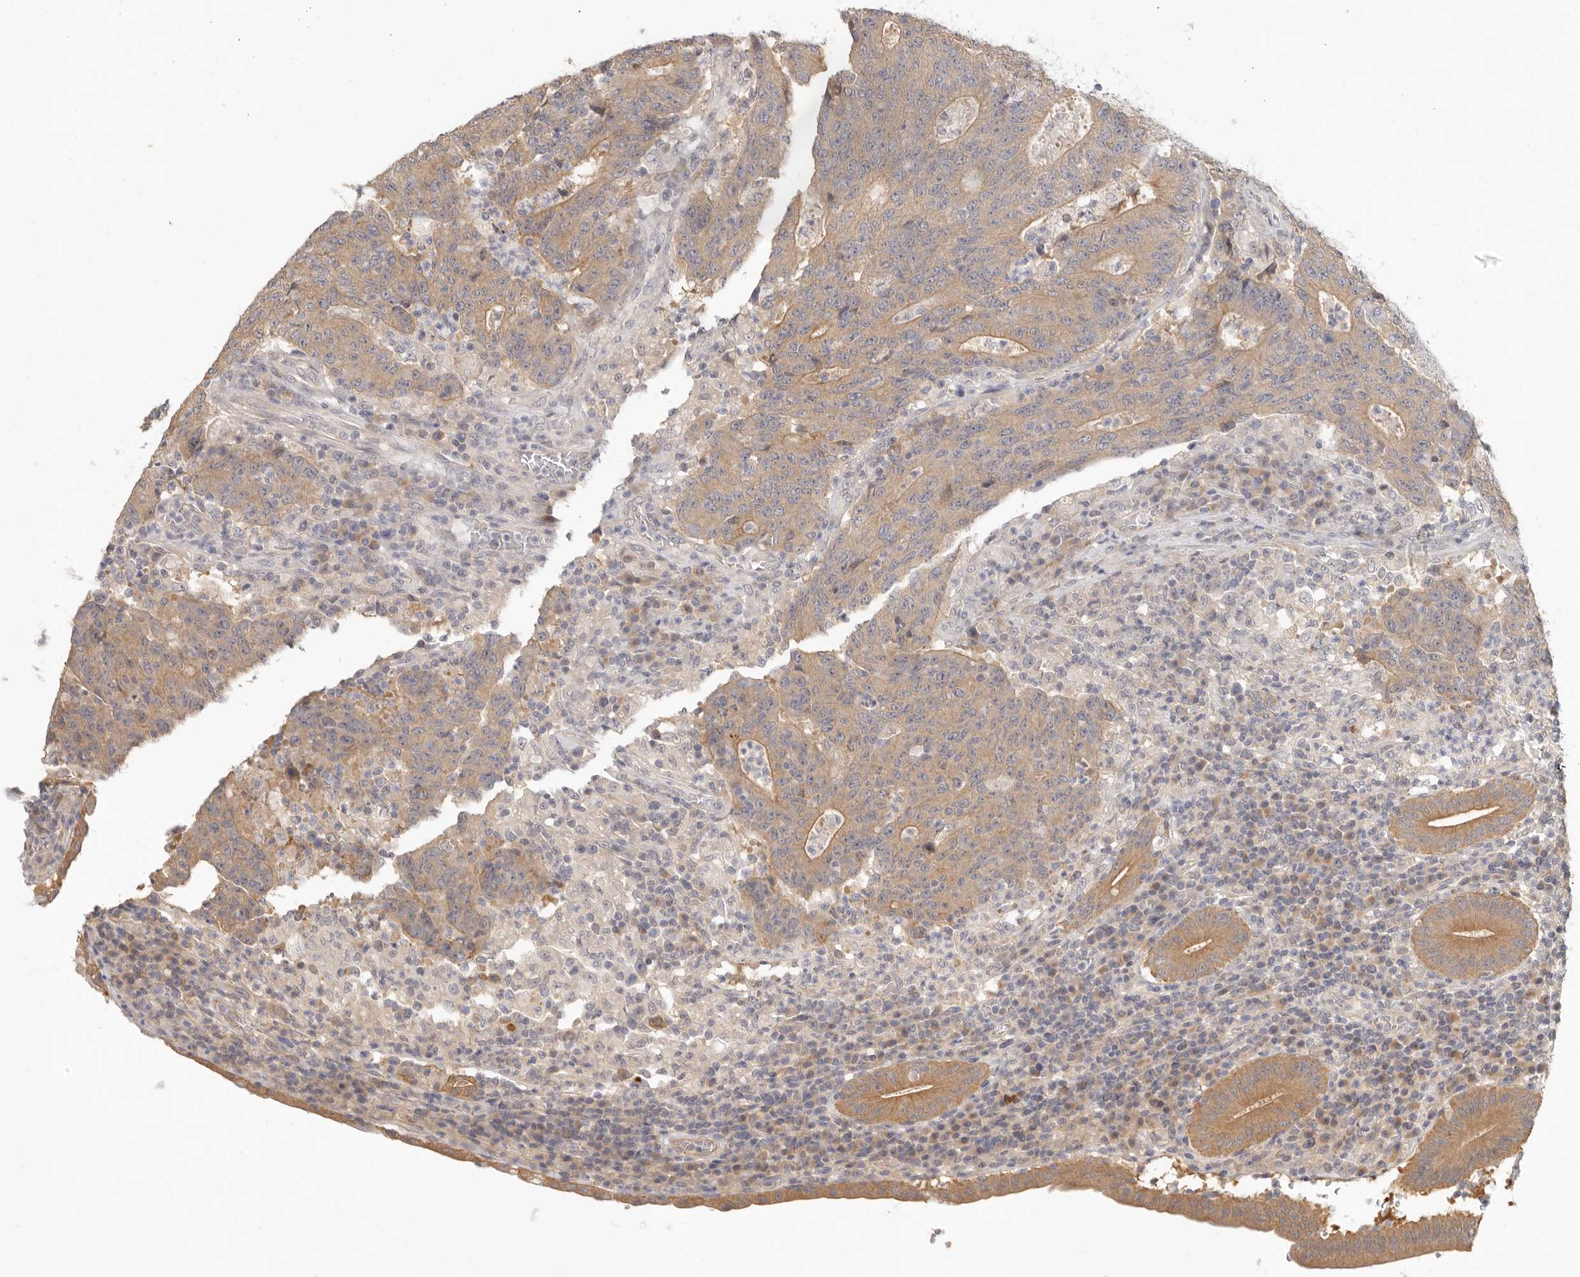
{"staining": {"intensity": "moderate", "quantity": ">75%", "location": "cytoplasmic/membranous"}, "tissue": "colorectal cancer", "cell_type": "Tumor cells", "image_type": "cancer", "snomed": [{"axis": "morphology", "description": "Adenocarcinoma, NOS"}, {"axis": "topography", "description": "Colon"}], "caption": "Moderate cytoplasmic/membranous staining is present in approximately >75% of tumor cells in colorectal adenocarcinoma. (DAB (3,3'-diaminobenzidine) IHC with brightfield microscopy, high magnification).", "gene": "AHDC1", "patient": {"sex": "female", "age": 75}}